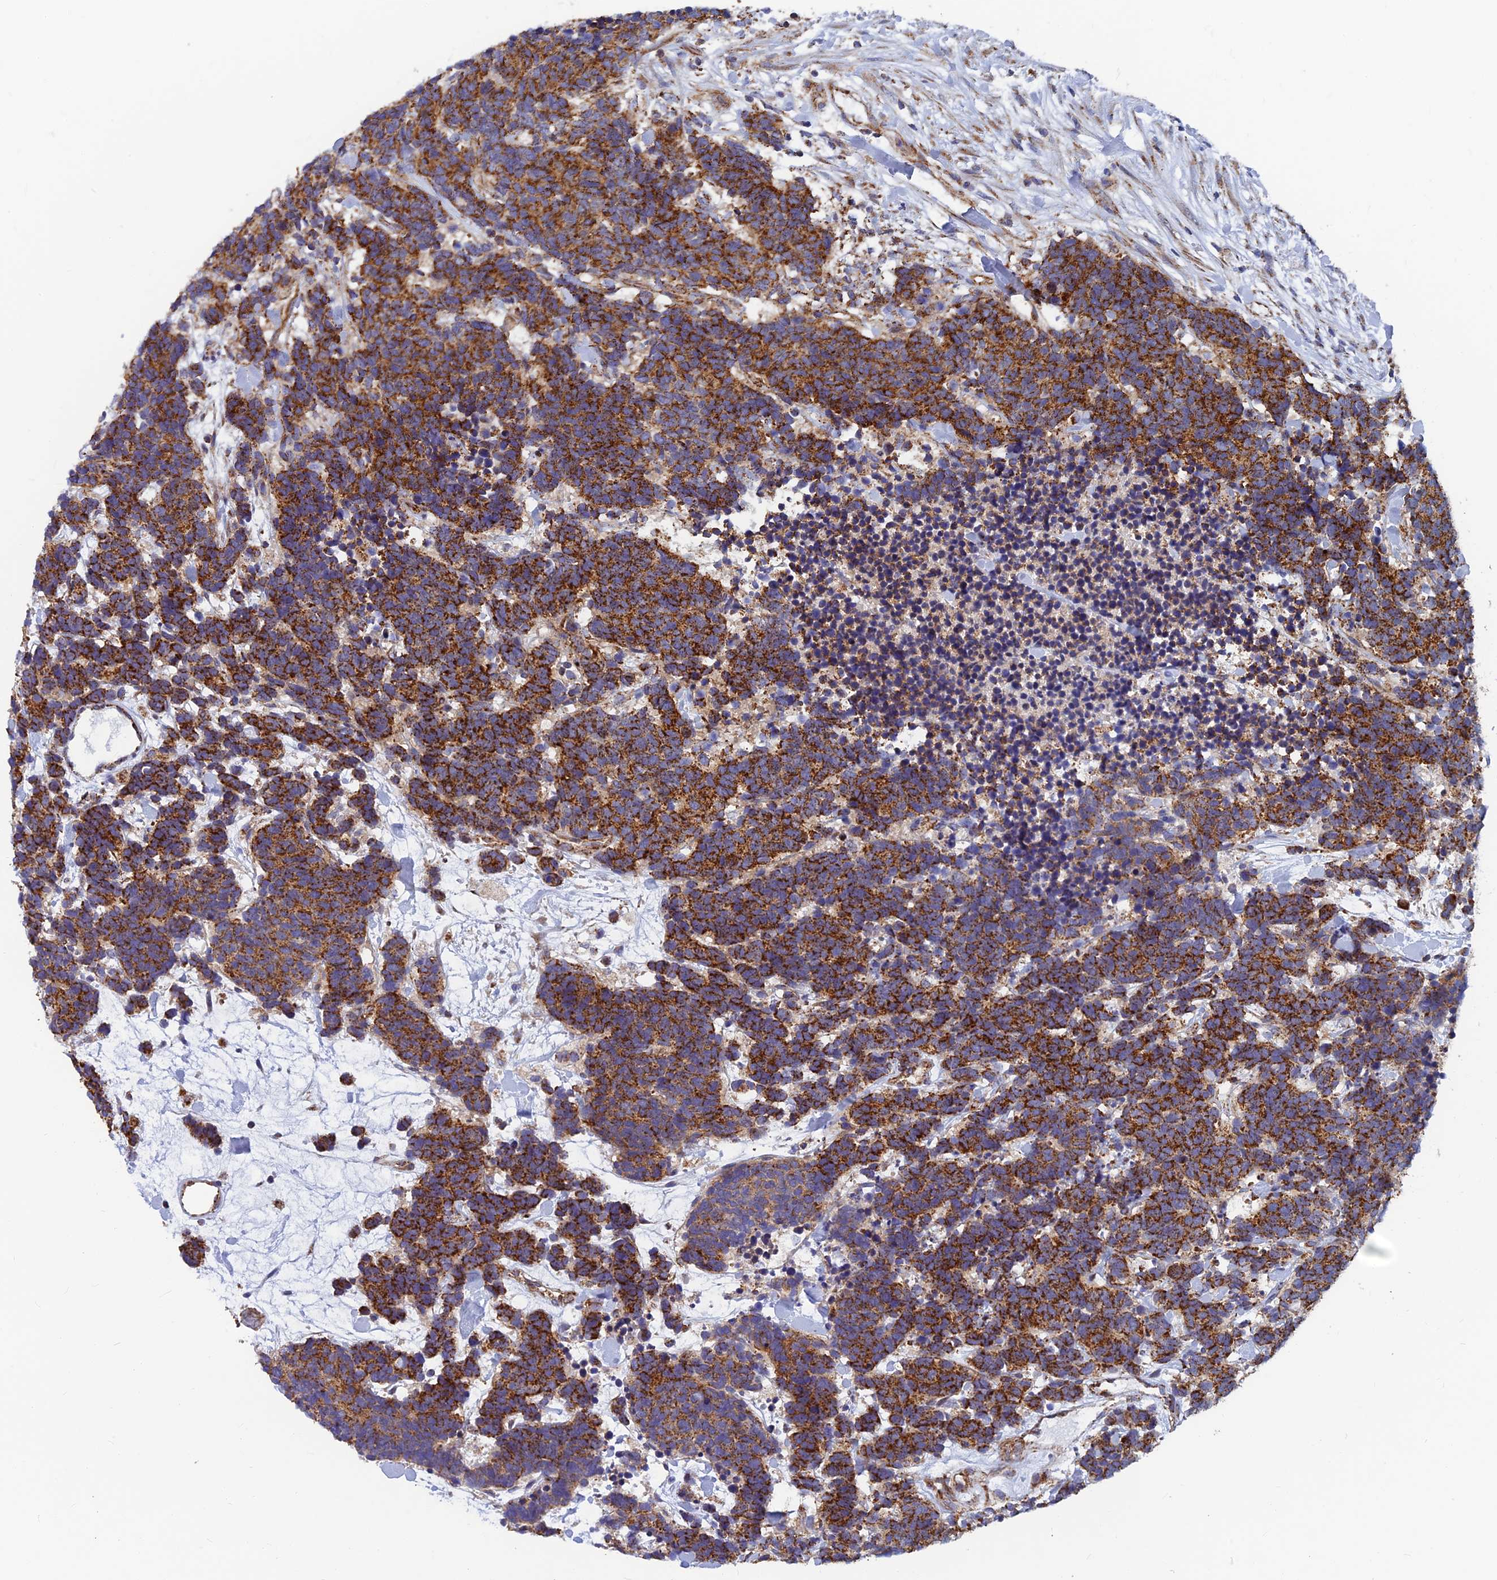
{"staining": {"intensity": "strong", "quantity": ">75%", "location": "cytoplasmic/membranous"}, "tissue": "carcinoid", "cell_type": "Tumor cells", "image_type": "cancer", "snomed": [{"axis": "morphology", "description": "Carcinoma, NOS"}, {"axis": "morphology", "description": "Carcinoid, malignant, NOS"}, {"axis": "topography", "description": "Prostate"}], "caption": "Immunohistochemical staining of carcinoid shows high levels of strong cytoplasmic/membranous expression in about >75% of tumor cells.", "gene": "MRPS9", "patient": {"sex": "male", "age": 57}}